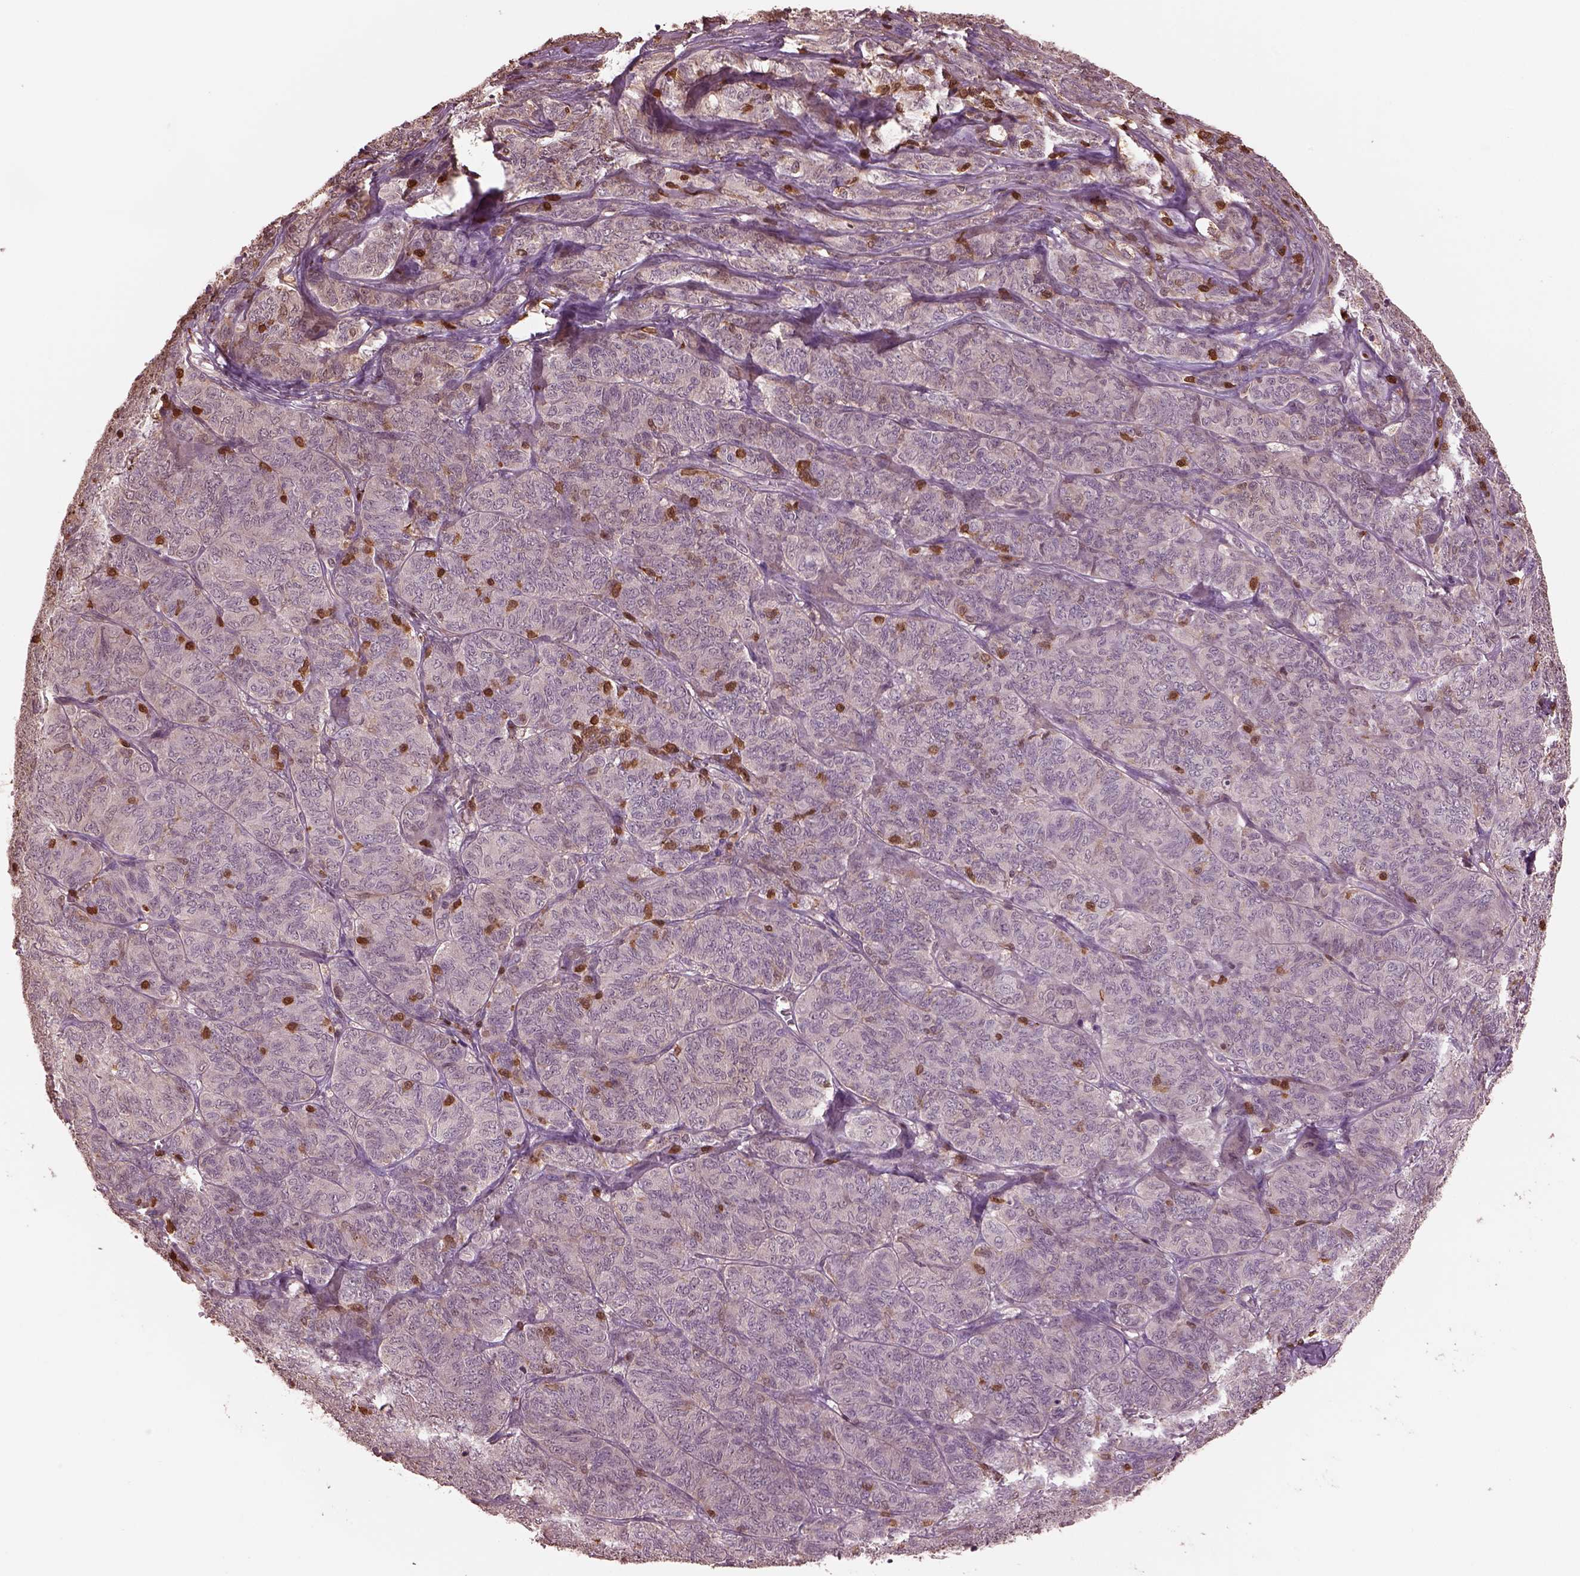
{"staining": {"intensity": "weak", "quantity": "25%-75%", "location": "cytoplasmic/membranous"}, "tissue": "ovarian cancer", "cell_type": "Tumor cells", "image_type": "cancer", "snomed": [{"axis": "morphology", "description": "Carcinoma, endometroid"}, {"axis": "topography", "description": "Ovary"}], "caption": "Immunohistochemical staining of human endometroid carcinoma (ovarian) exhibits low levels of weak cytoplasmic/membranous protein positivity in about 25%-75% of tumor cells.", "gene": "IL31RA", "patient": {"sex": "female", "age": 80}}